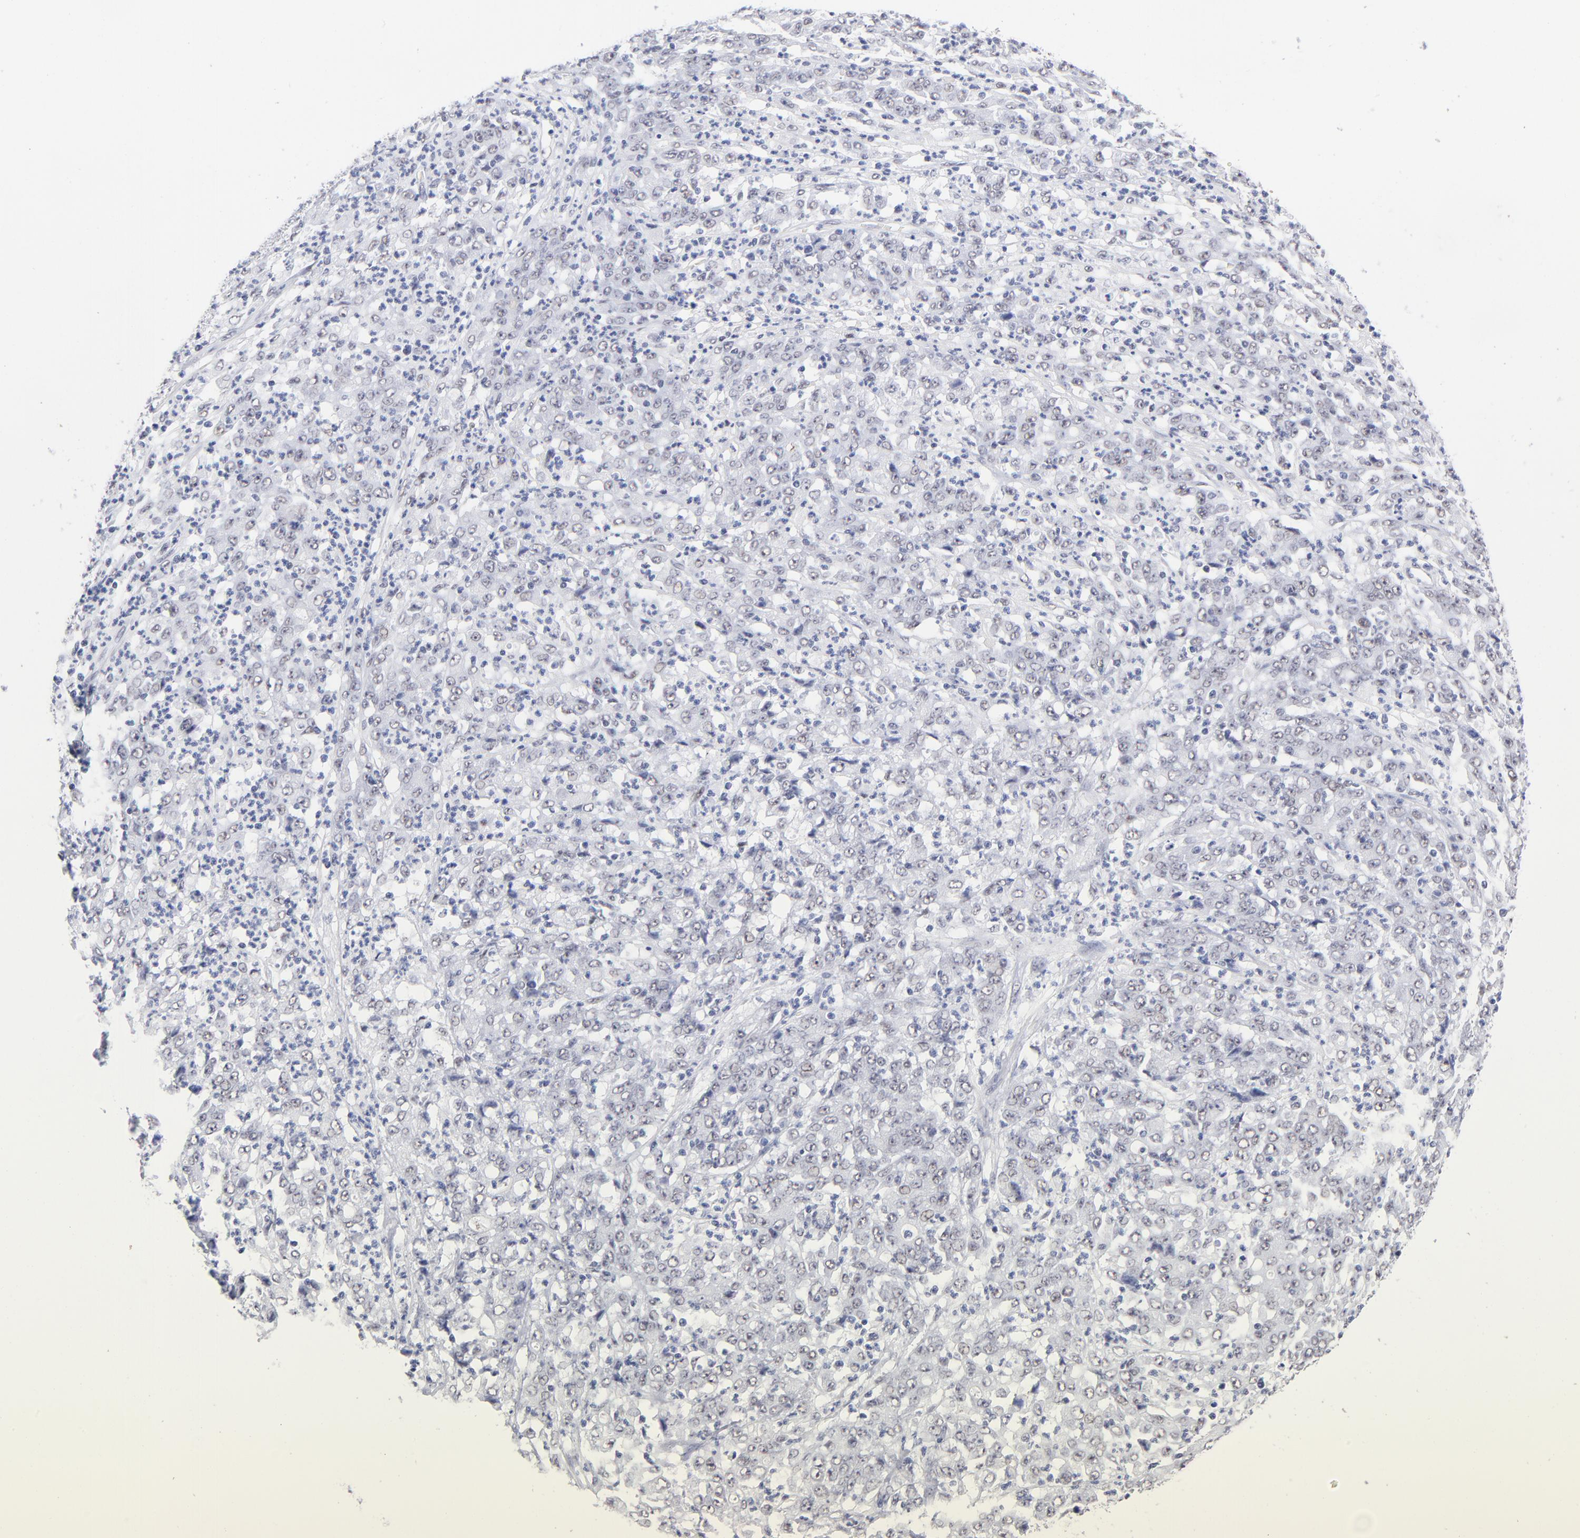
{"staining": {"intensity": "weak", "quantity": ">75%", "location": "nuclear"}, "tissue": "stomach cancer", "cell_type": "Tumor cells", "image_type": "cancer", "snomed": [{"axis": "morphology", "description": "Adenocarcinoma, NOS"}, {"axis": "topography", "description": "Stomach, lower"}], "caption": "Immunohistochemistry (IHC) (DAB (3,3'-diaminobenzidine)) staining of stomach cancer exhibits weak nuclear protein positivity in about >75% of tumor cells. The protein of interest is shown in brown color, while the nuclei are stained blue.", "gene": "SNRPB", "patient": {"sex": "female", "age": 71}}